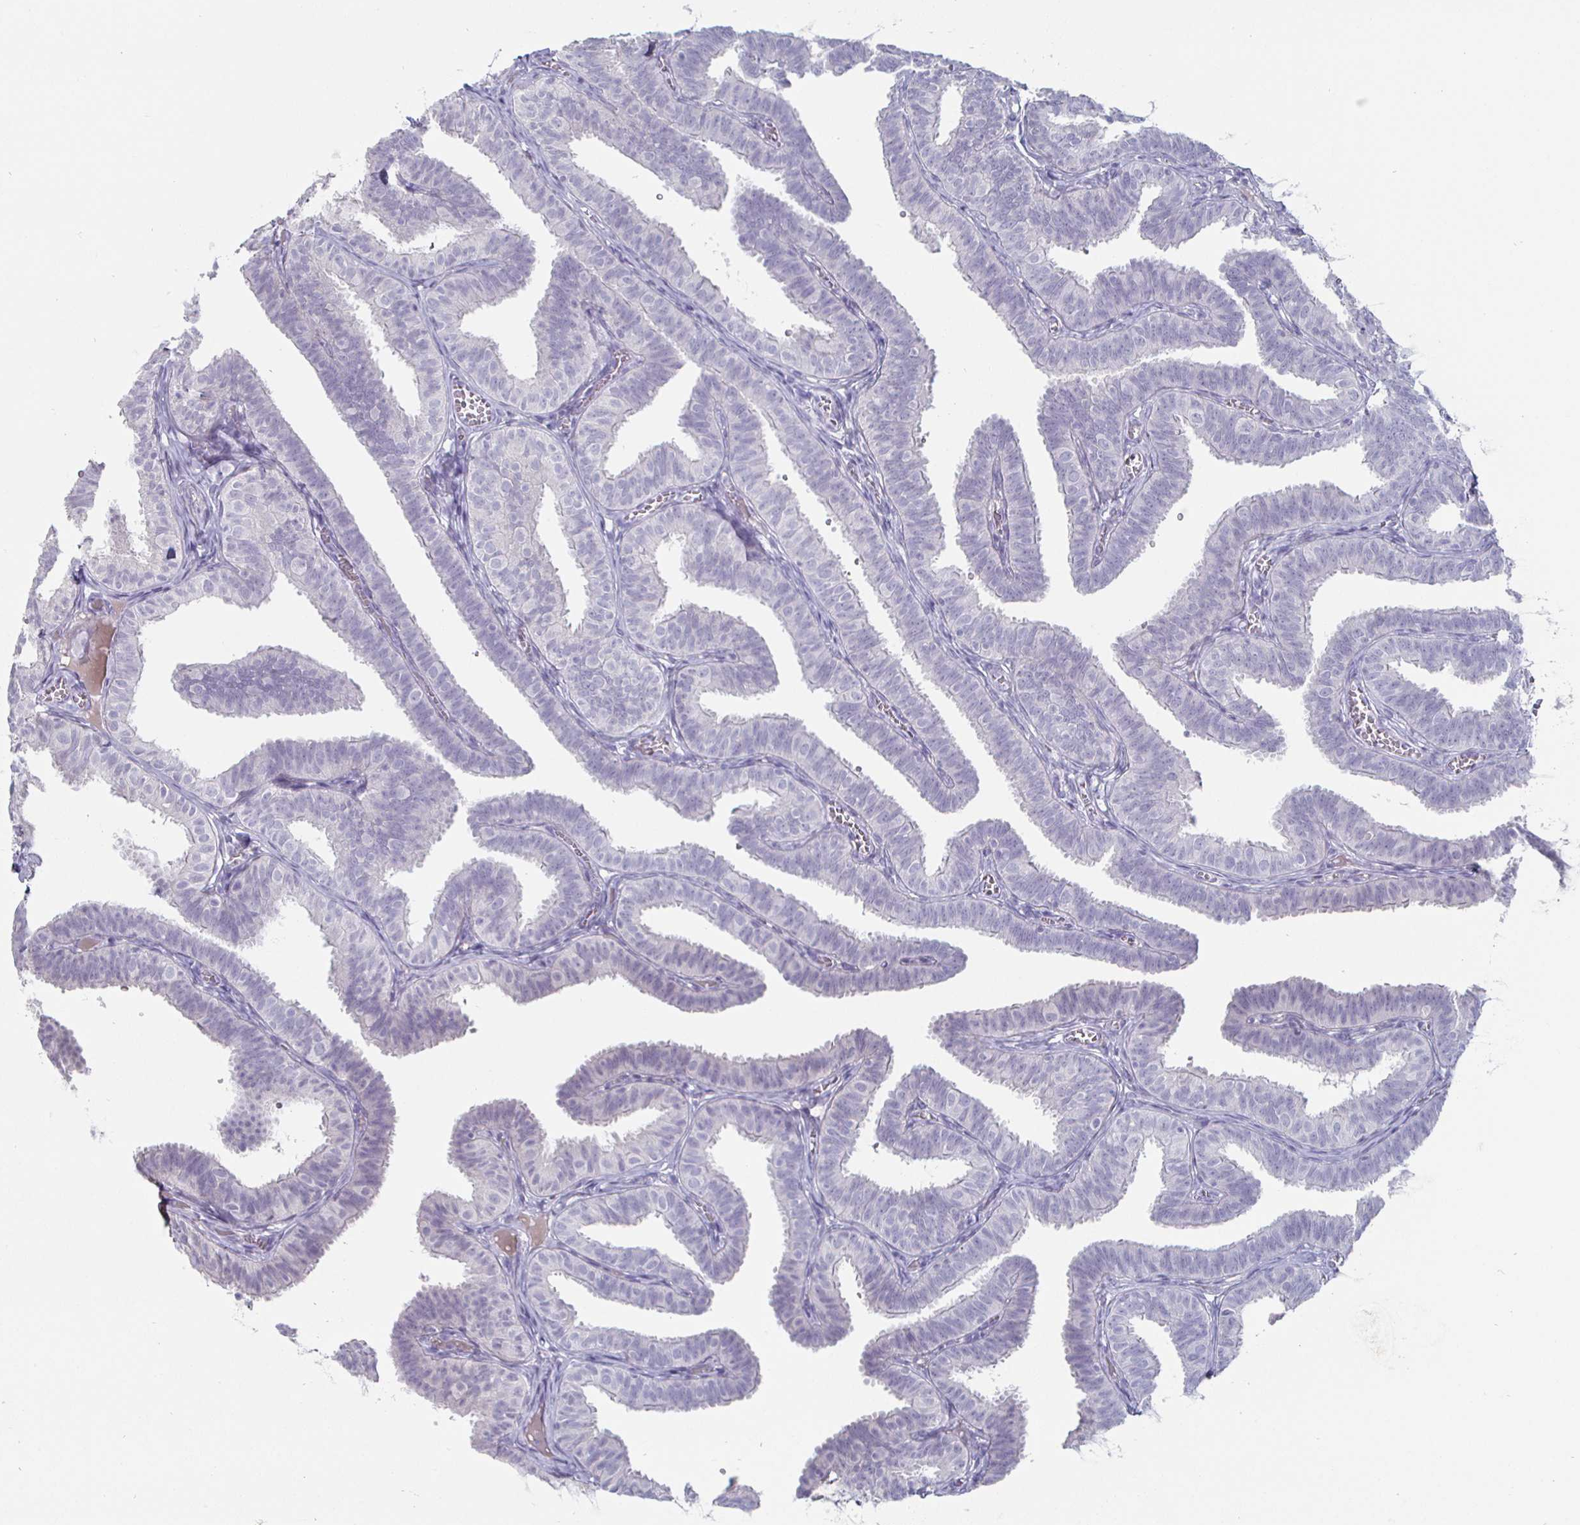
{"staining": {"intensity": "negative", "quantity": "none", "location": "none"}, "tissue": "fallopian tube", "cell_type": "Glandular cells", "image_type": "normal", "snomed": [{"axis": "morphology", "description": "Normal tissue, NOS"}, {"axis": "topography", "description": "Fallopian tube"}], "caption": "High power microscopy image of an immunohistochemistry image of benign fallopian tube, revealing no significant staining in glandular cells. The staining is performed using DAB brown chromogen with nuclei counter-stained in using hematoxylin.", "gene": "ENPP1", "patient": {"sex": "female", "age": 25}}